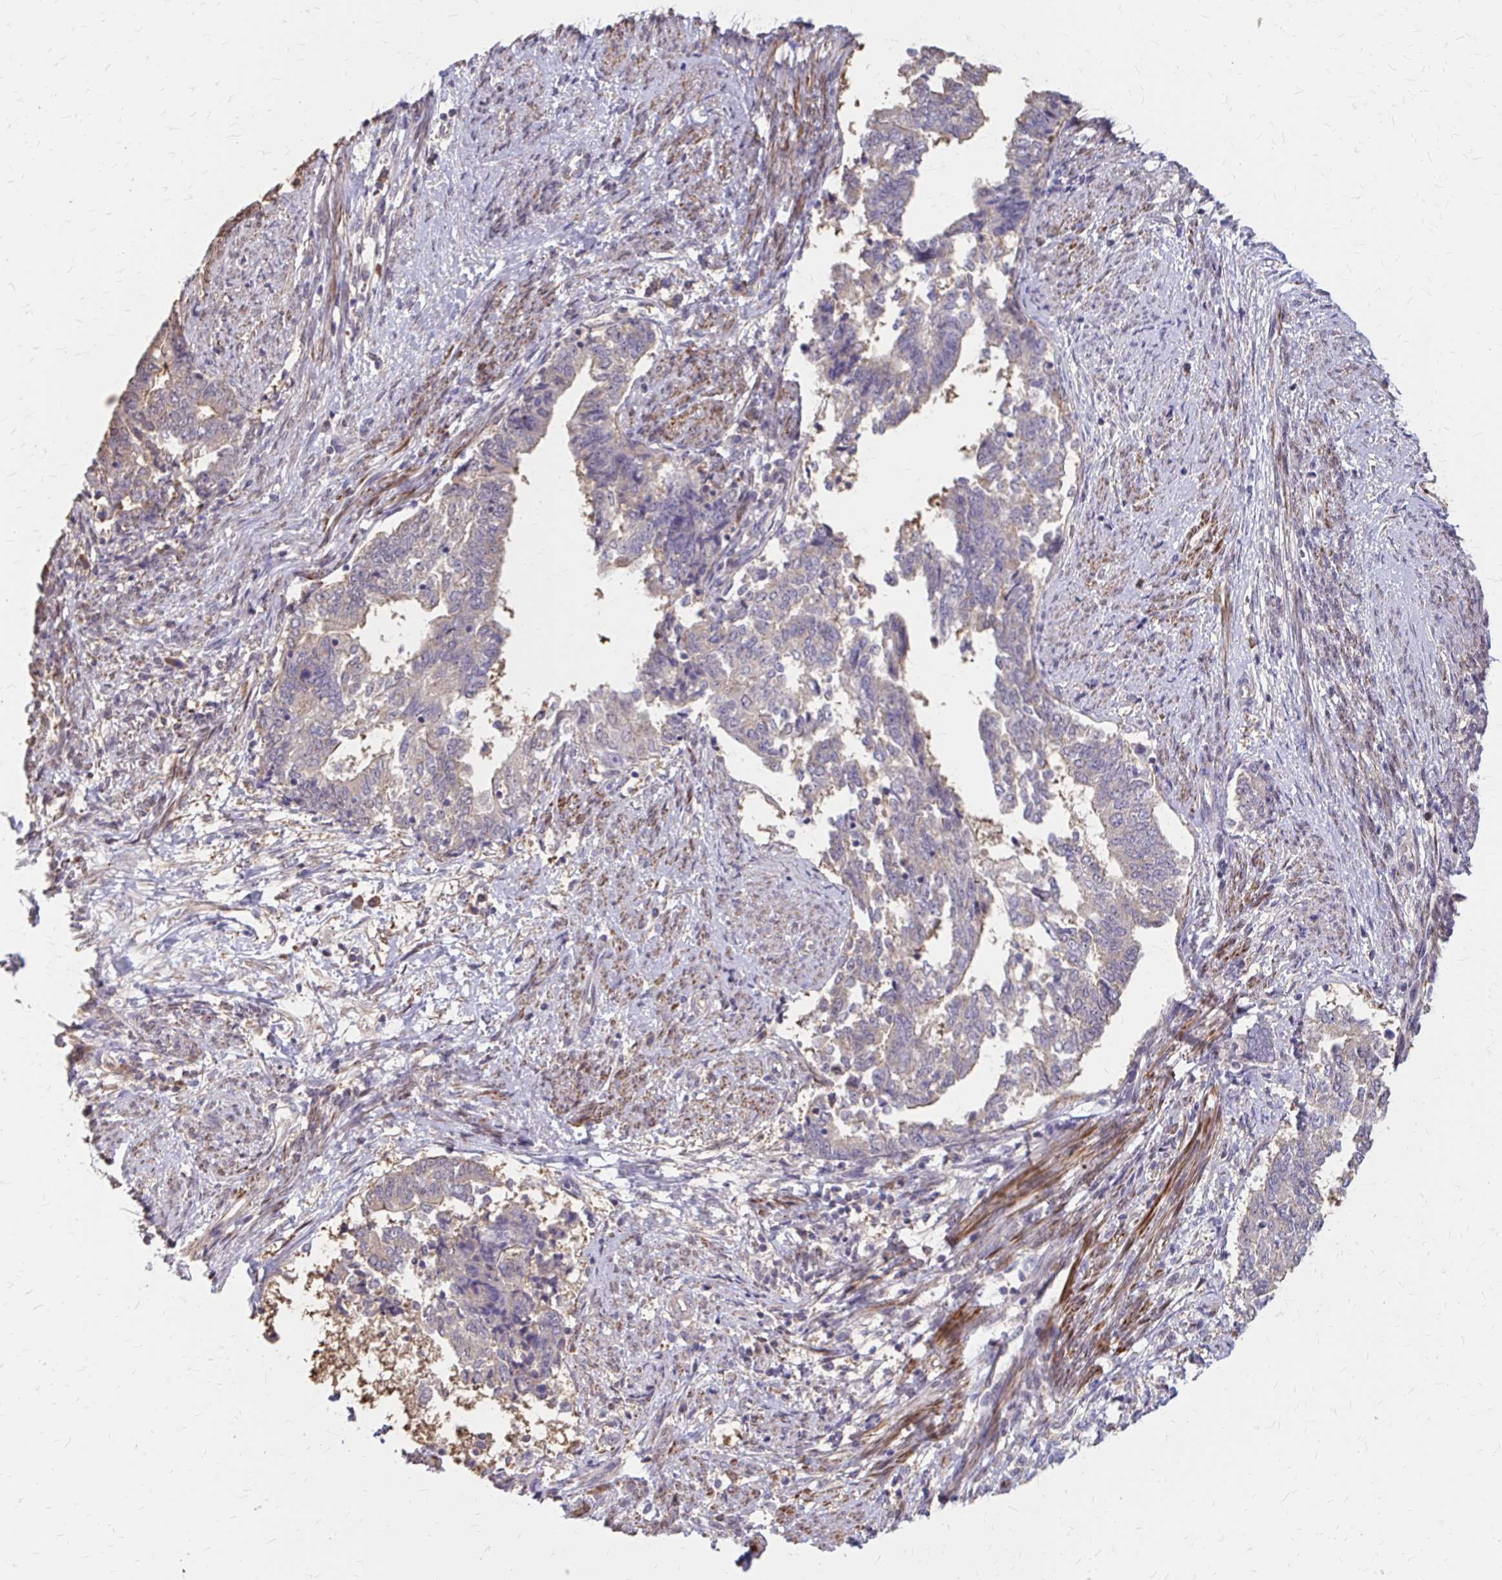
{"staining": {"intensity": "negative", "quantity": "none", "location": "none"}, "tissue": "endometrial cancer", "cell_type": "Tumor cells", "image_type": "cancer", "snomed": [{"axis": "morphology", "description": "Adenocarcinoma, NOS"}, {"axis": "topography", "description": "Endometrium"}], "caption": "Immunohistochemical staining of endometrial adenocarcinoma shows no significant positivity in tumor cells.", "gene": "IFI44L", "patient": {"sex": "female", "age": 65}}